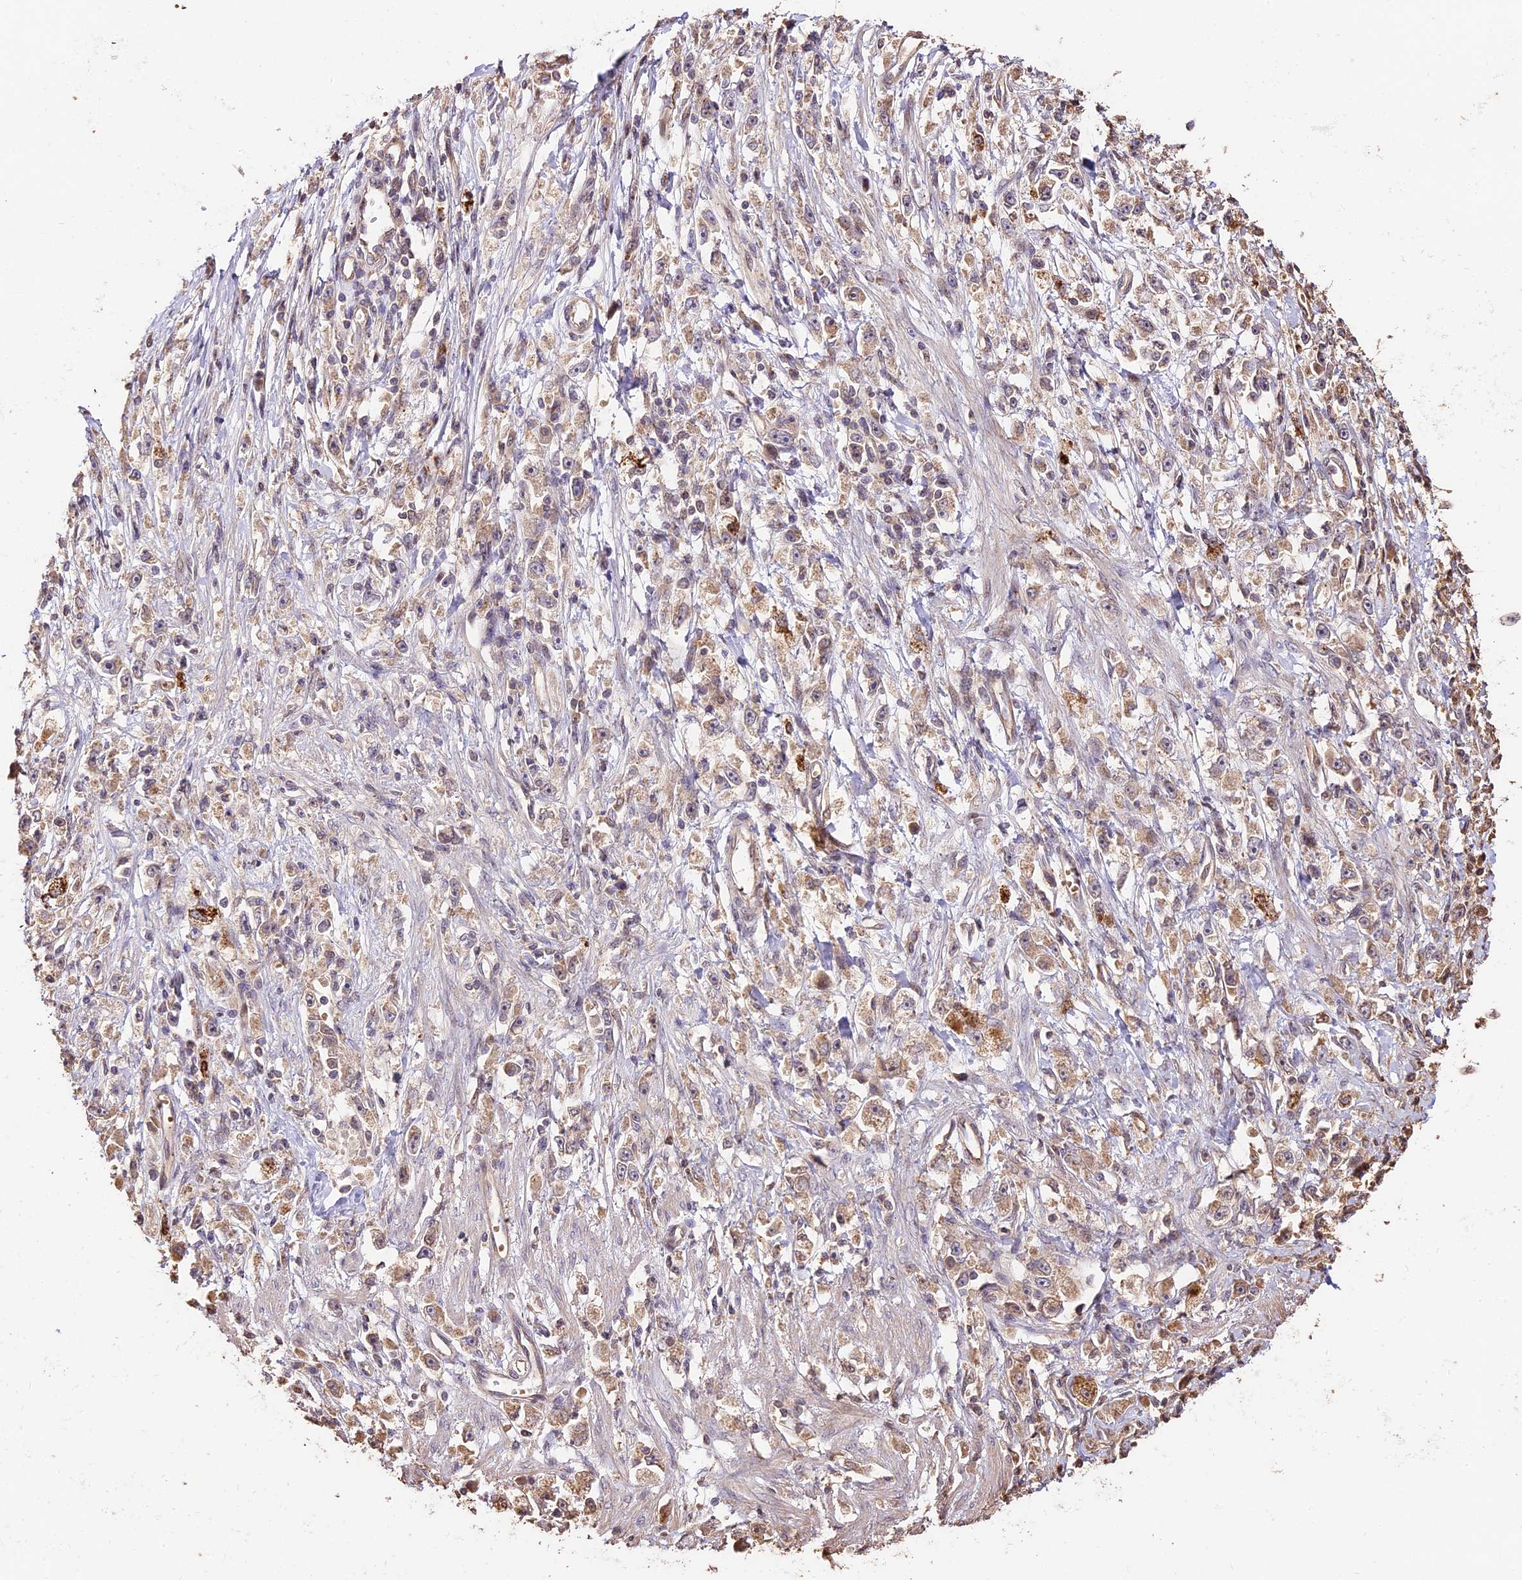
{"staining": {"intensity": "weak", "quantity": "25%-75%", "location": "cytoplasmic/membranous"}, "tissue": "stomach cancer", "cell_type": "Tumor cells", "image_type": "cancer", "snomed": [{"axis": "morphology", "description": "Adenocarcinoma, NOS"}, {"axis": "topography", "description": "Stomach"}], "caption": "There is low levels of weak cytoplasmic/membranous positivity in tumor cells of stomach cancer (adenocarcinoma), as demonstrated by immunohistochemical staining (brown color).", "gene": "PPP1R37", "patient": {"sex": "female", "age": 59}}